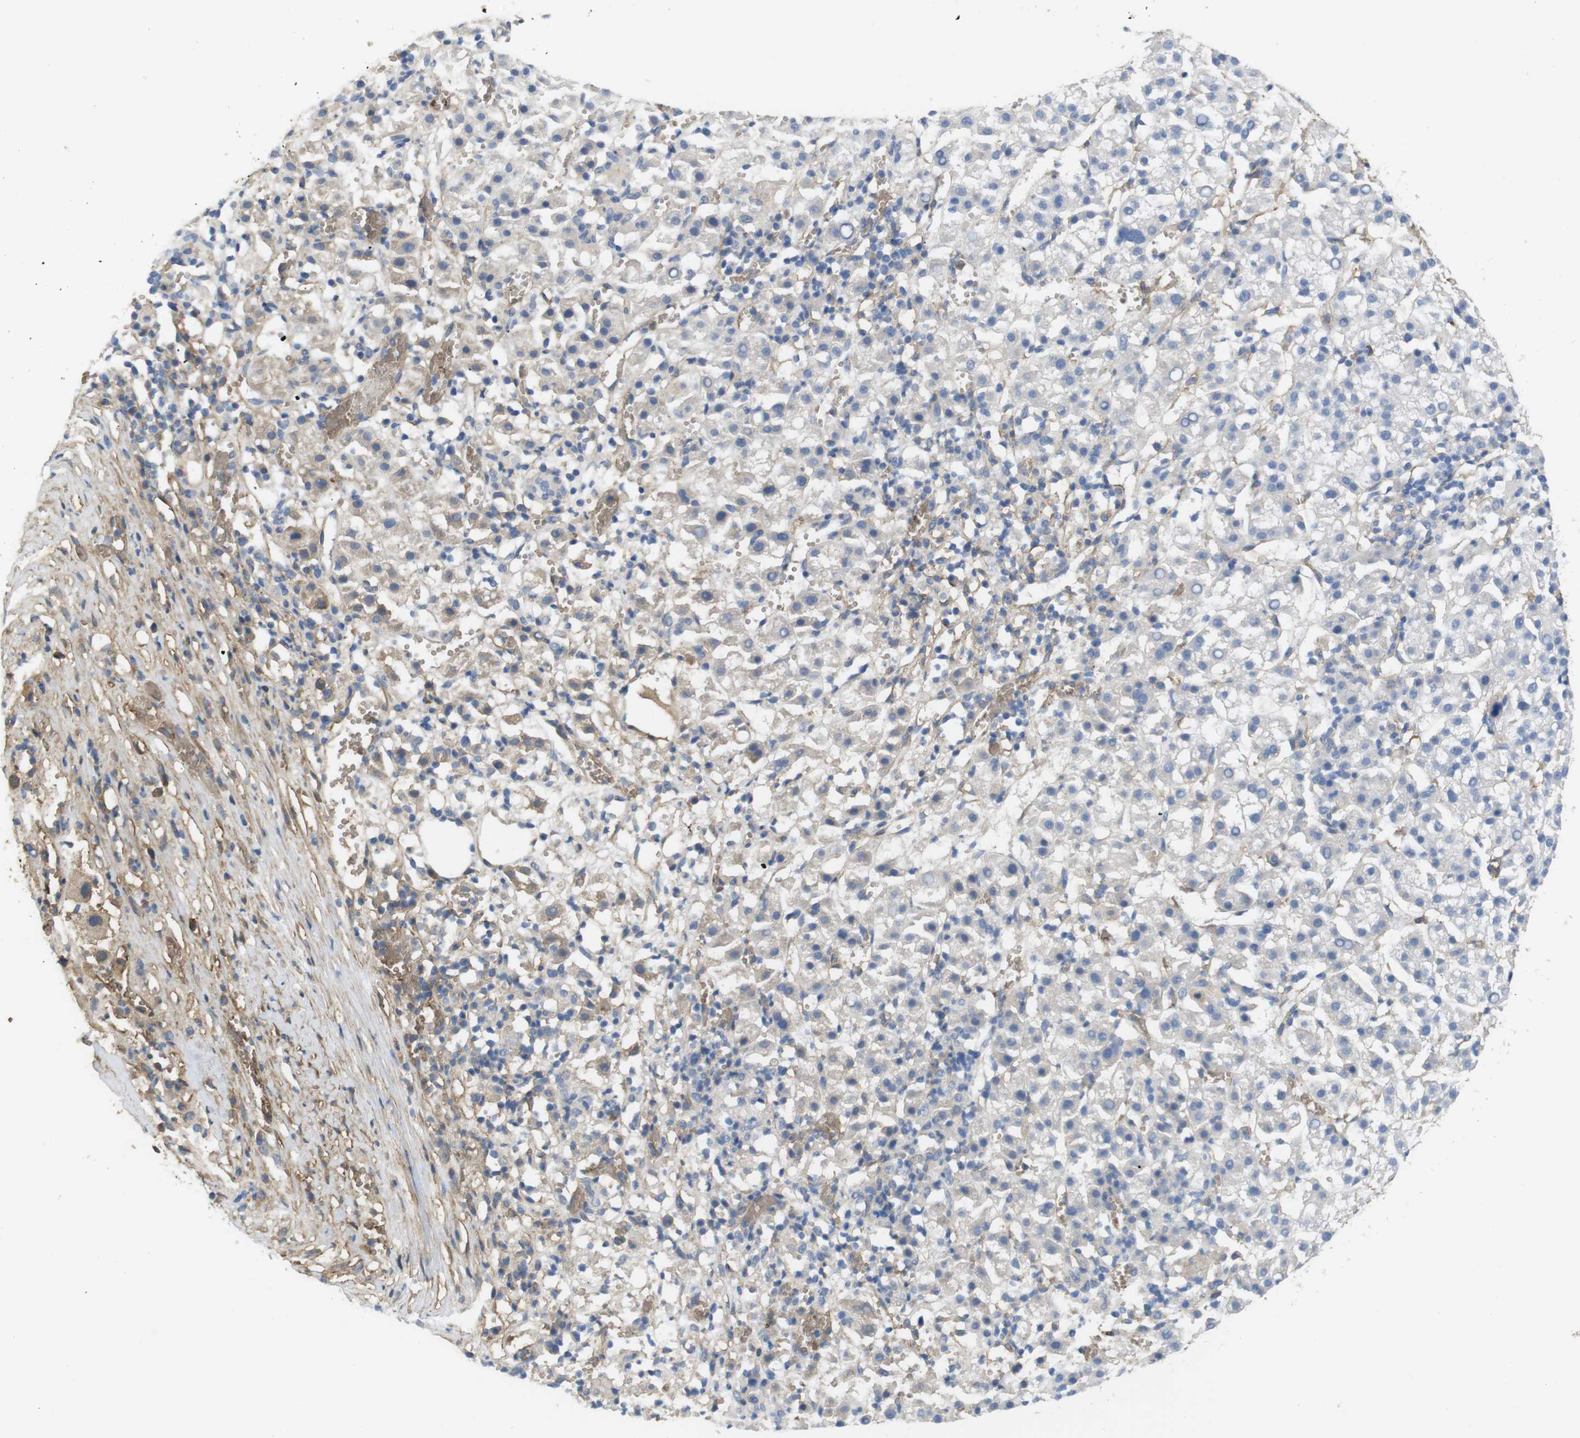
{"staining": {"intensity": "negative", "quantity": "none", "location": "none"}, "tissue": "liver cancer", "cell_type": "Tumor cells", "image_type": "cancer", "snomed": [{"axis": "morphology", "description": "Carcinoma, Hepatocellular, NOS"}, {"axis": "topography", "description": "Liver"}], "caption": "Liver cancer was stained to show a protein in brown. There is no significant positivity in tumor cells.", "gene": "CYBRD1", "patient": {"sex": "female", "age": 58}}